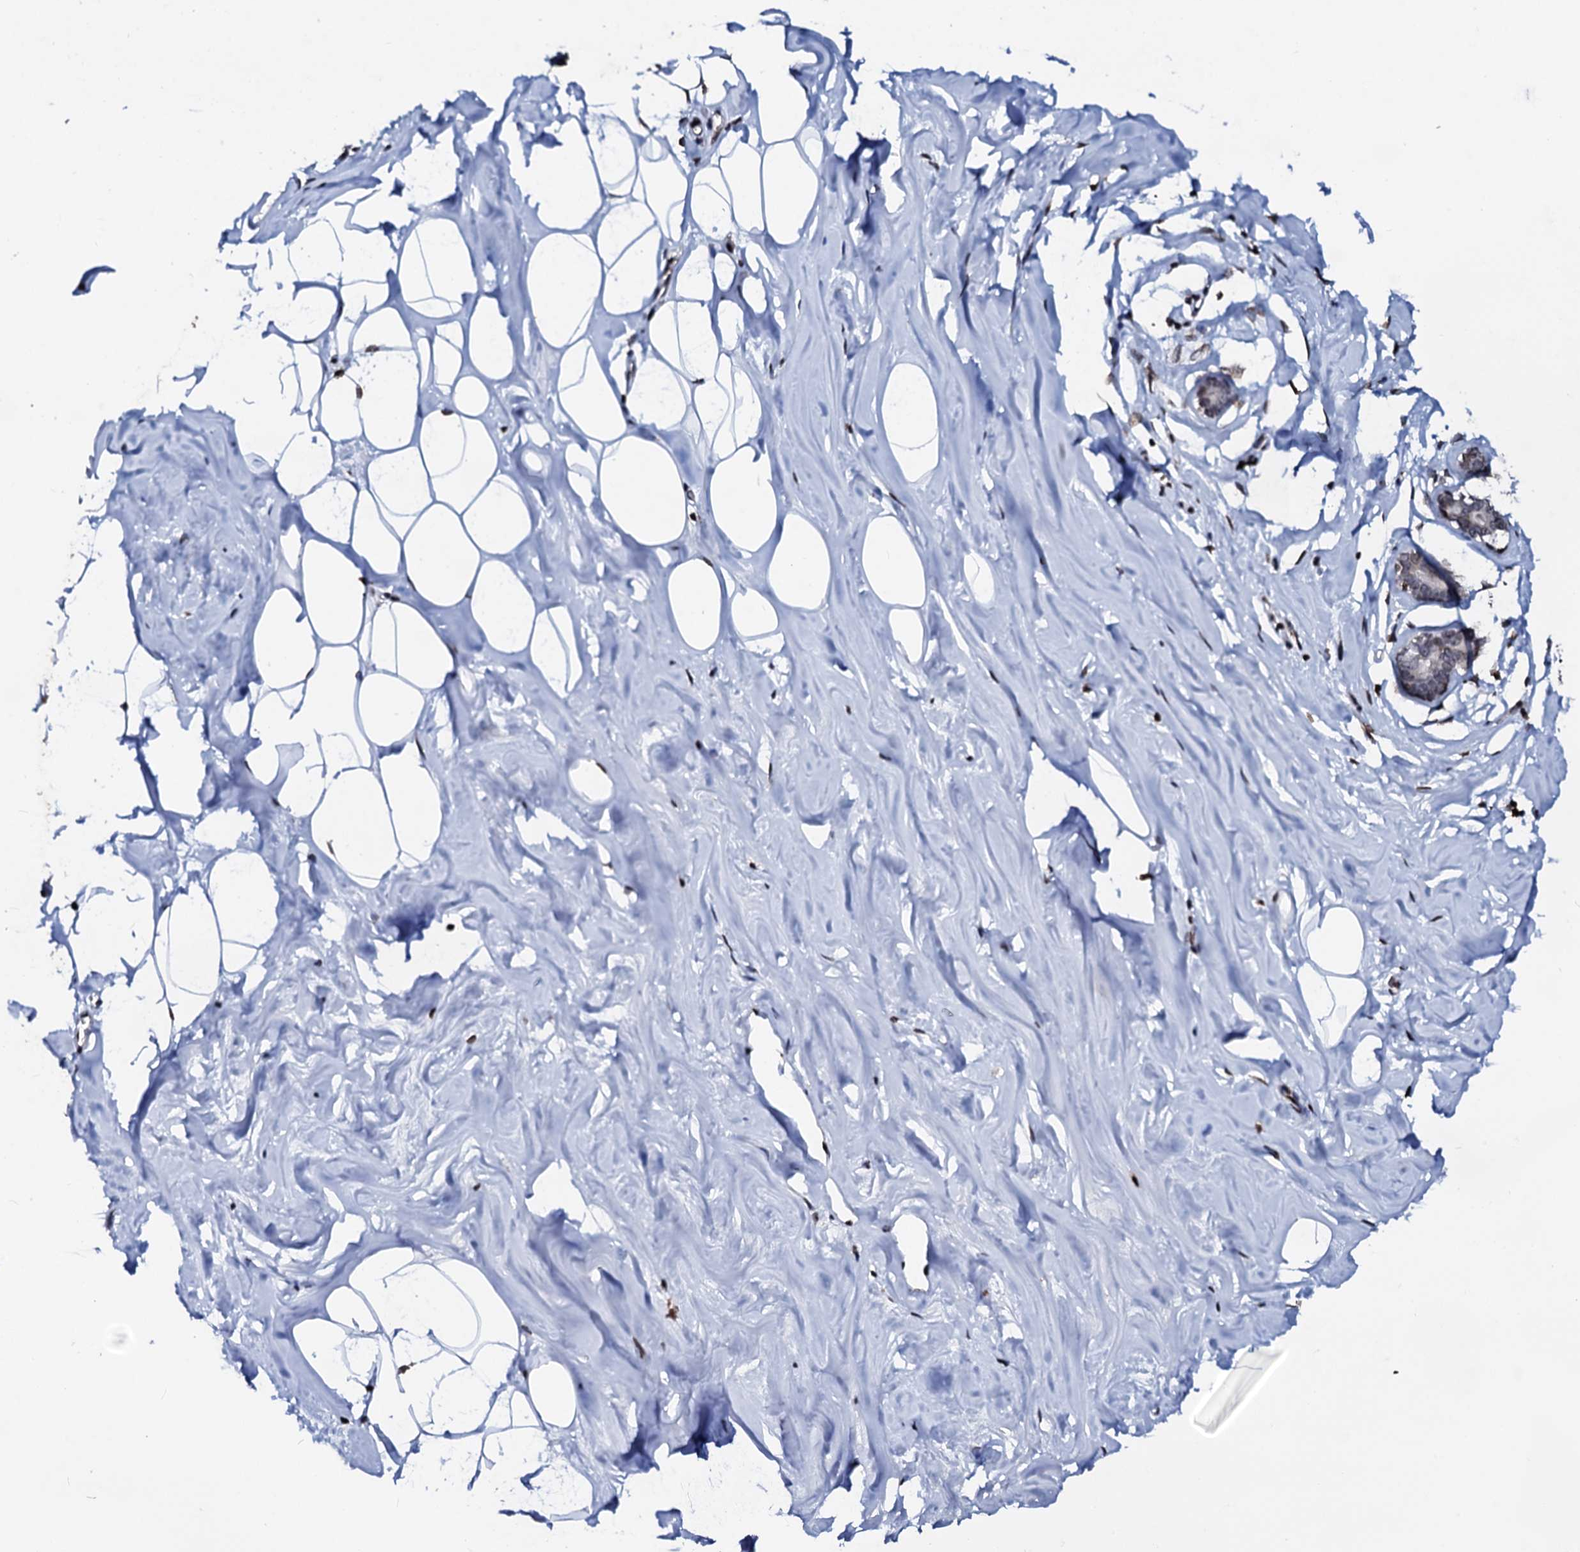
{"staining": {"intensity": "moderate", "quantity": "25%-75%", "location": "nuclear"}, "tissue": "adipose tissue", "cell_type": "Adipocytes", "image_type": "normal", "snomed": [{"axis": "morphology", "description": "Normal tissue, NOS"}, {"axis": "morphology", "description": "Fibrosis, NOS"}, {"axis": "topography", "description": "Breast"}, {"axis": "topography", "description": "Adipose tissue"}], "caption": "Brown immunohistochemical staining in benign human adipose tissue reveals moderate nuclear positivity in approximately 25%-75% of adipocytes.", "gene": "LSM11", "patient": {"sex": "female", "age": 39}}